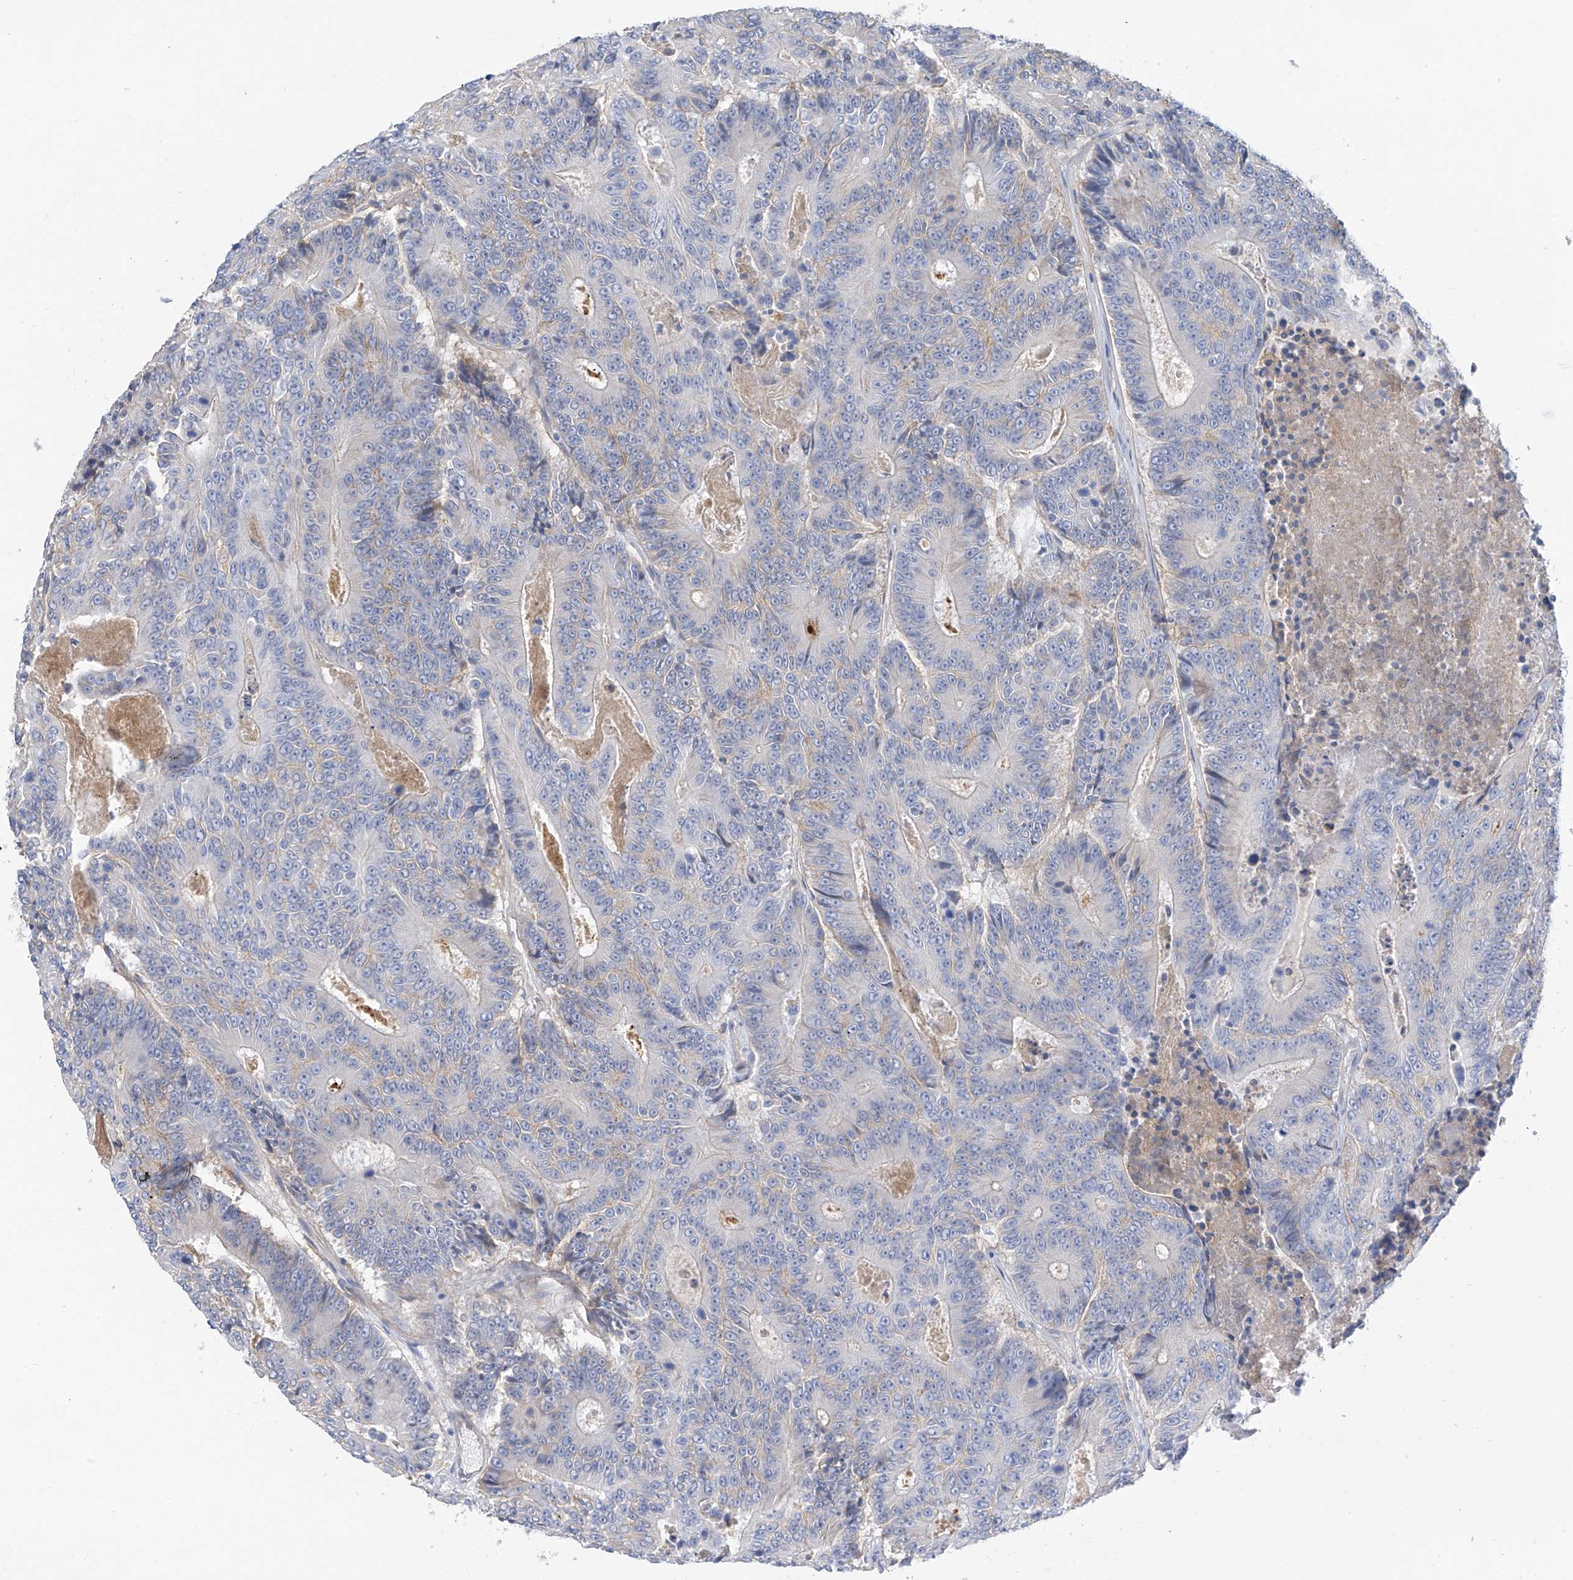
{"staining": {"intensity": "negative", "quantity": "none", "location": "none"}, "tissue": "colorectal cancer", "cell_type": "Tumor cells", "image_type": "cancer", "snomed": [{"axis": "morphology", "description": "Adenocarcinoma, NOS"}, {"axis": "topography", "description": "Colon"}], "caption": "Histopathology image shows no protein expression in tumor cells of colorectal cancer (adenocarcinoma) tissue.", "gene": "ITGA9", "patient": {"sex": "male", "age": 83}}